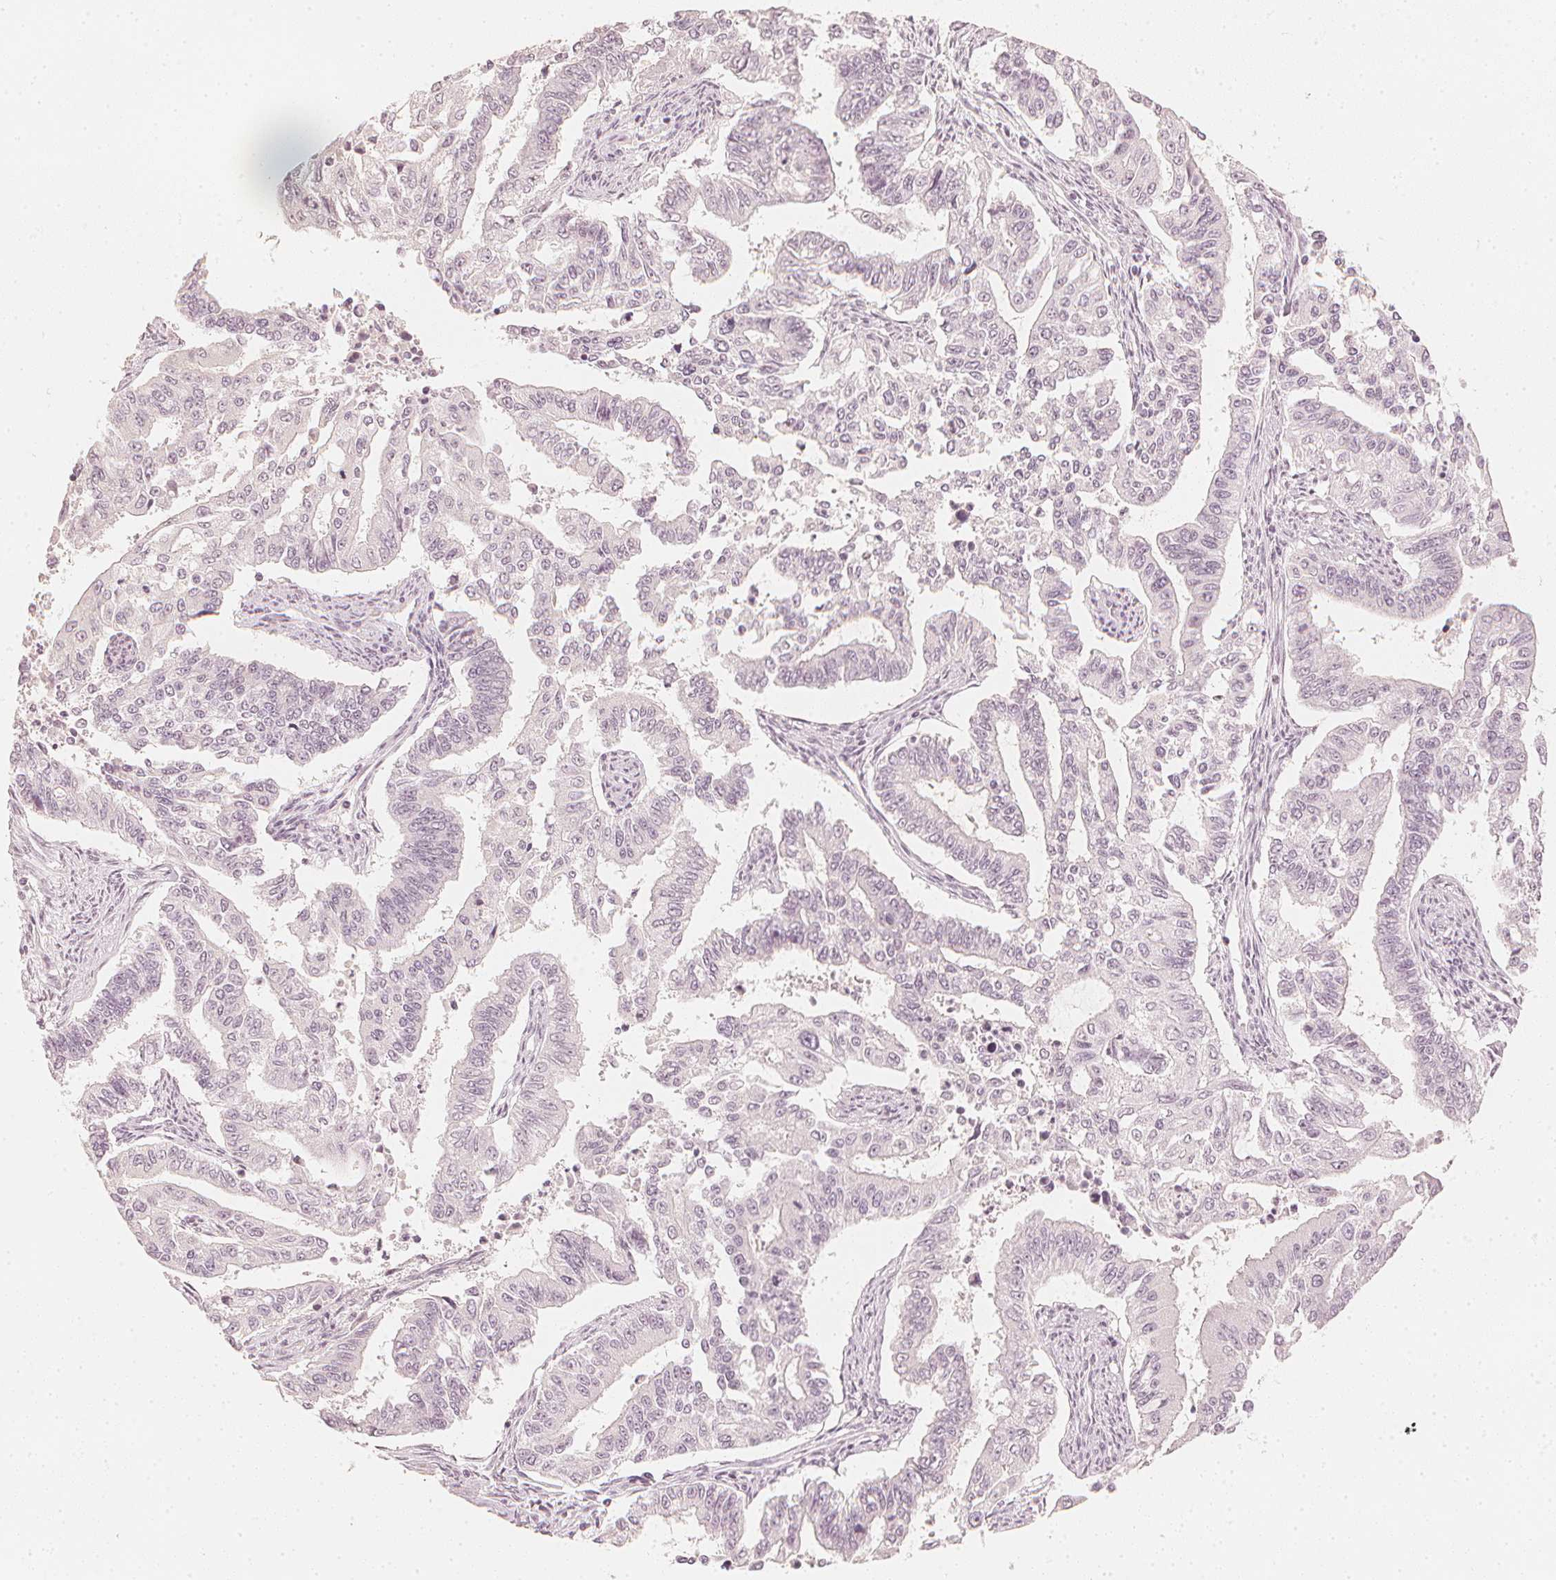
{"staining": {"intensity": "negative", "quantity": "none", "location": "none"}, "tissue": "endometrial cancer", "cell_type": "Tumor cells", "image_type": "cancer", "snomed": [{"axis": "morphology", "description": "Adenocarcinoma, NOS"}, {"axis": "topography", "description": "Uterus"}], "caption": "Immunohistochemistry micrograph of endometrial adenocarcinoma stained for a protein (brown), which demonstrates no expression in tumor cells.", "gene": "CALB1", "patient": {"sex": "female", "age": 59}}